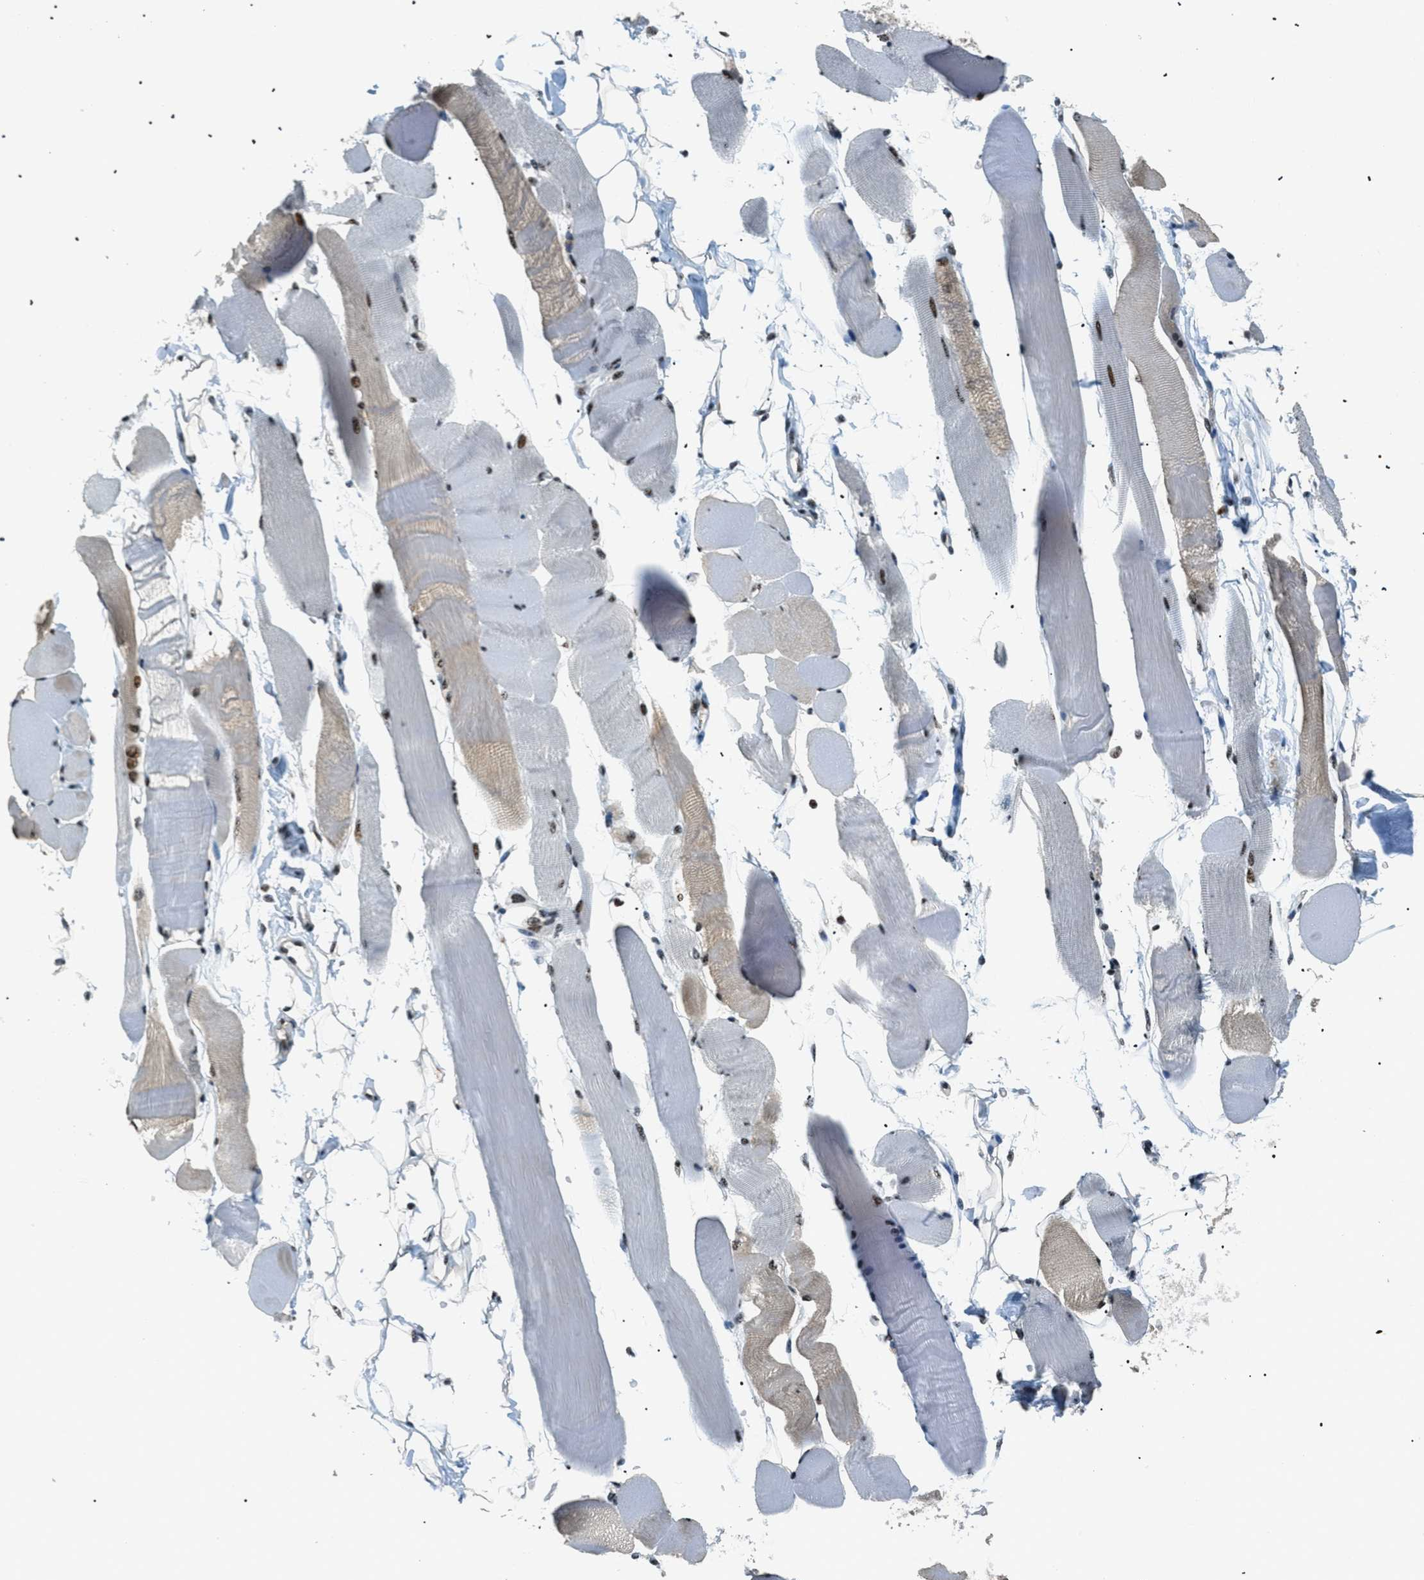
{"staining": {"intensity": "moderate", "quantity": "25%-75%", "location": "cytoplasmic/membranous,nuclear"}, "tissue": "skeletal muscle", "cell_type": "Myocytes", "image_type": "normal", "snomed": [{"axis": "morphology", "description": "Normal tissue, NOS"}, {"axis": "topography", "description": "Skeletal muscle"}, {"axis": "topography", "description": "Peripheral nerve tissue"}], "caption": "Unremarkable skeletal muscle displays moderate cytoplasmic/membranous,nuclear expression in about 25%-75% of myocytes Nuclei are stained in blue..", "gene": "CDR2", "patient": {"sex": "female", "age": 84}}